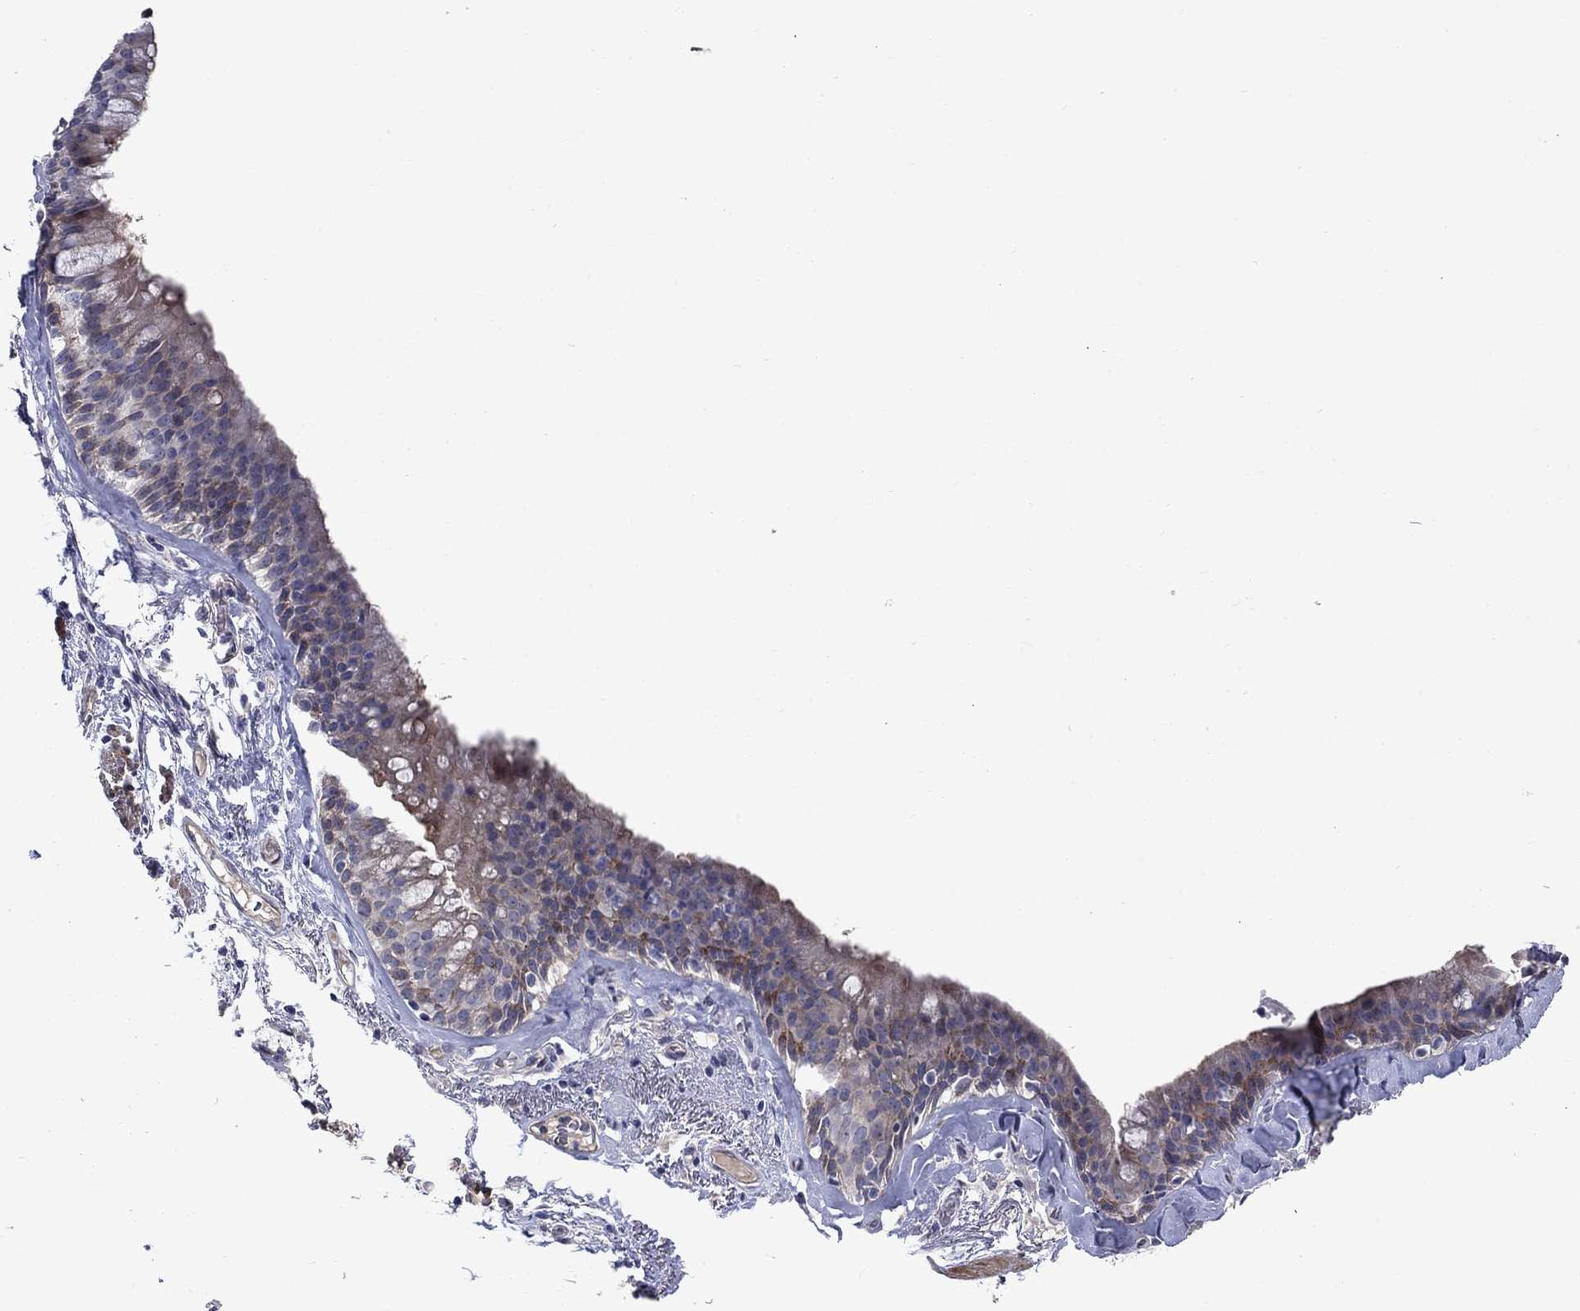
{"staining": {"intensity": "strong", "quantity": "<25%", "location": "cytoplasmic/membranous"}, "tissue": "bronchus", "cell_type": "Respiratory epithelial cells", "image_type": "normal", "snomed": [{"axis": "morphology", "description": "Normal tissue, NOS"}, {"axis": "topography", "description": "Bronchus"}, {"axis": "topography", "description": "Lung"}], "caption": "Bronchus stained with DAB IHC reveals medium levels of strong cytoplasmic/membranous expression in about <25% of respiratory epithelial cells.", "gene": "SLC1A1", "patient": {"sex": "female", "age": 57}}